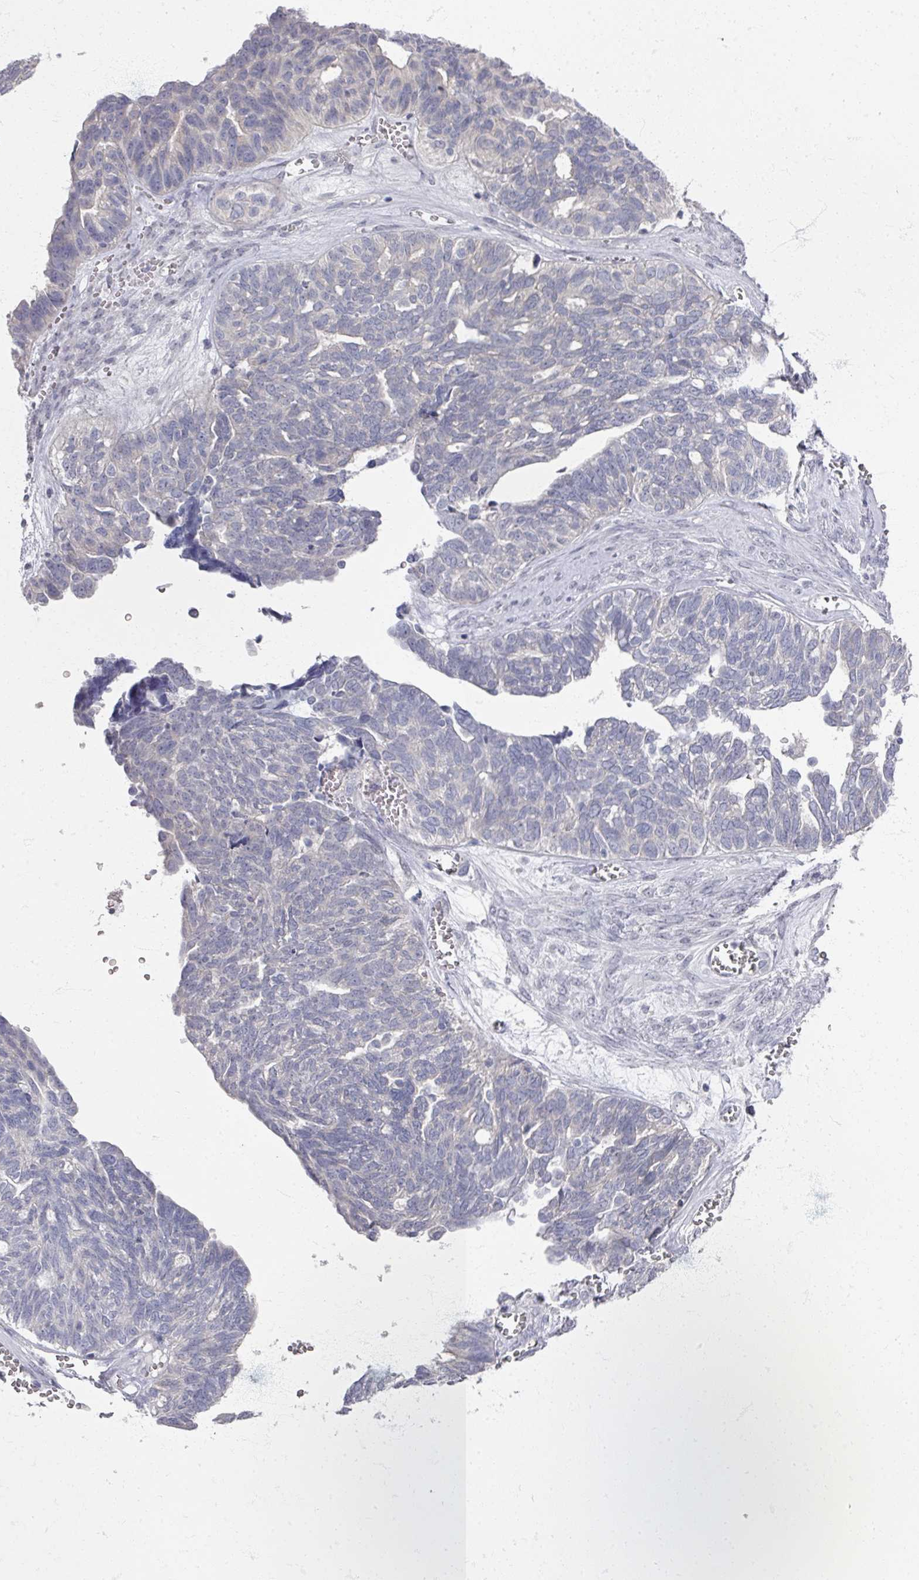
{"staining": {"intensity": "negative", "quantity": "none", "location": "none"}, "tissue": "ovarian cancer", "cell_type": "Tumor cells", "image_type": "cancer", "snomed": [{"axis": "morphology", "description": "Cystadenocarcinoma, serous, NOS"}, {"axis": "topography", "description": "Ovary"}], "caption": "High power microscopy image of an immunohistochemistry (IHC) photomicrograph of ovarian serous cystadenocarcinoma, revealing no significant staining in tumor cells. Brightfield microscopy of immunohistochemistry (IHC) stained with DAB (3,3'-diaminobenzidine) (brown) and hematoxylin (blue), captured at high magnification.", "gene": "TTYH3", "patient": {"sex": "female", "age": 79}}